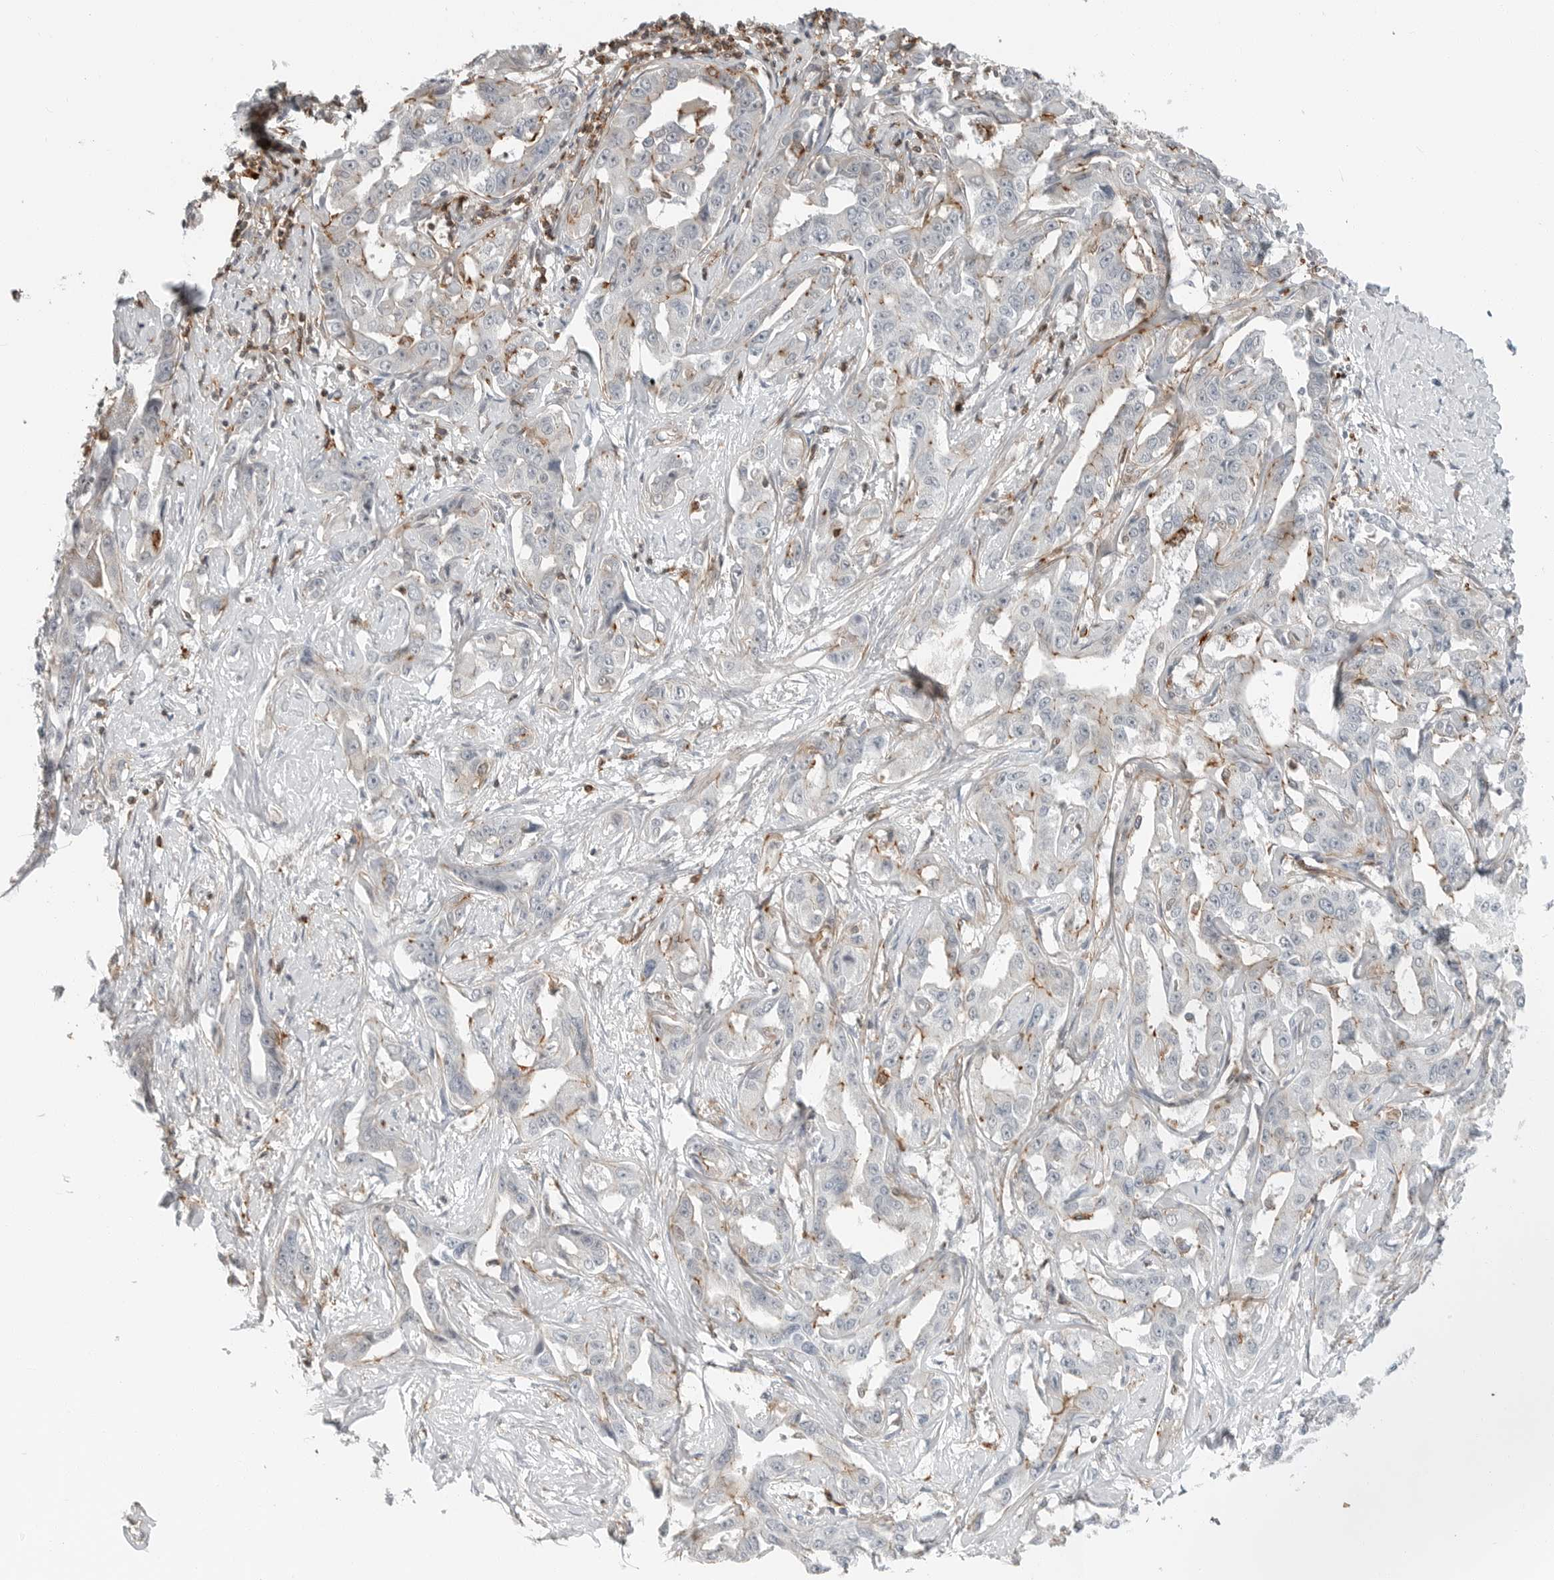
{"staining": {"intensity": "moderate", "quantity": "<25%", "location": "cytoplasmic/membranous"}, "tissue": "liver cancer", "cell_type": "Tumor cells", "image_type": "cancer", "snomed": [{"axis": "morphology", "description": "Cholangiocarcinoma"}, {"axis": "topography", "description": "Liver"}], "caption": "IHC micrograph of liver cancer (cholangiocarcinoma) stained for a protein (brown), which reveals low levels of moderate cytoplasmic/membranous positivity in approximately <25% of tumor cells.", "gene": "LEFTY2", "patient": {"sex": "male", "age": 59}}